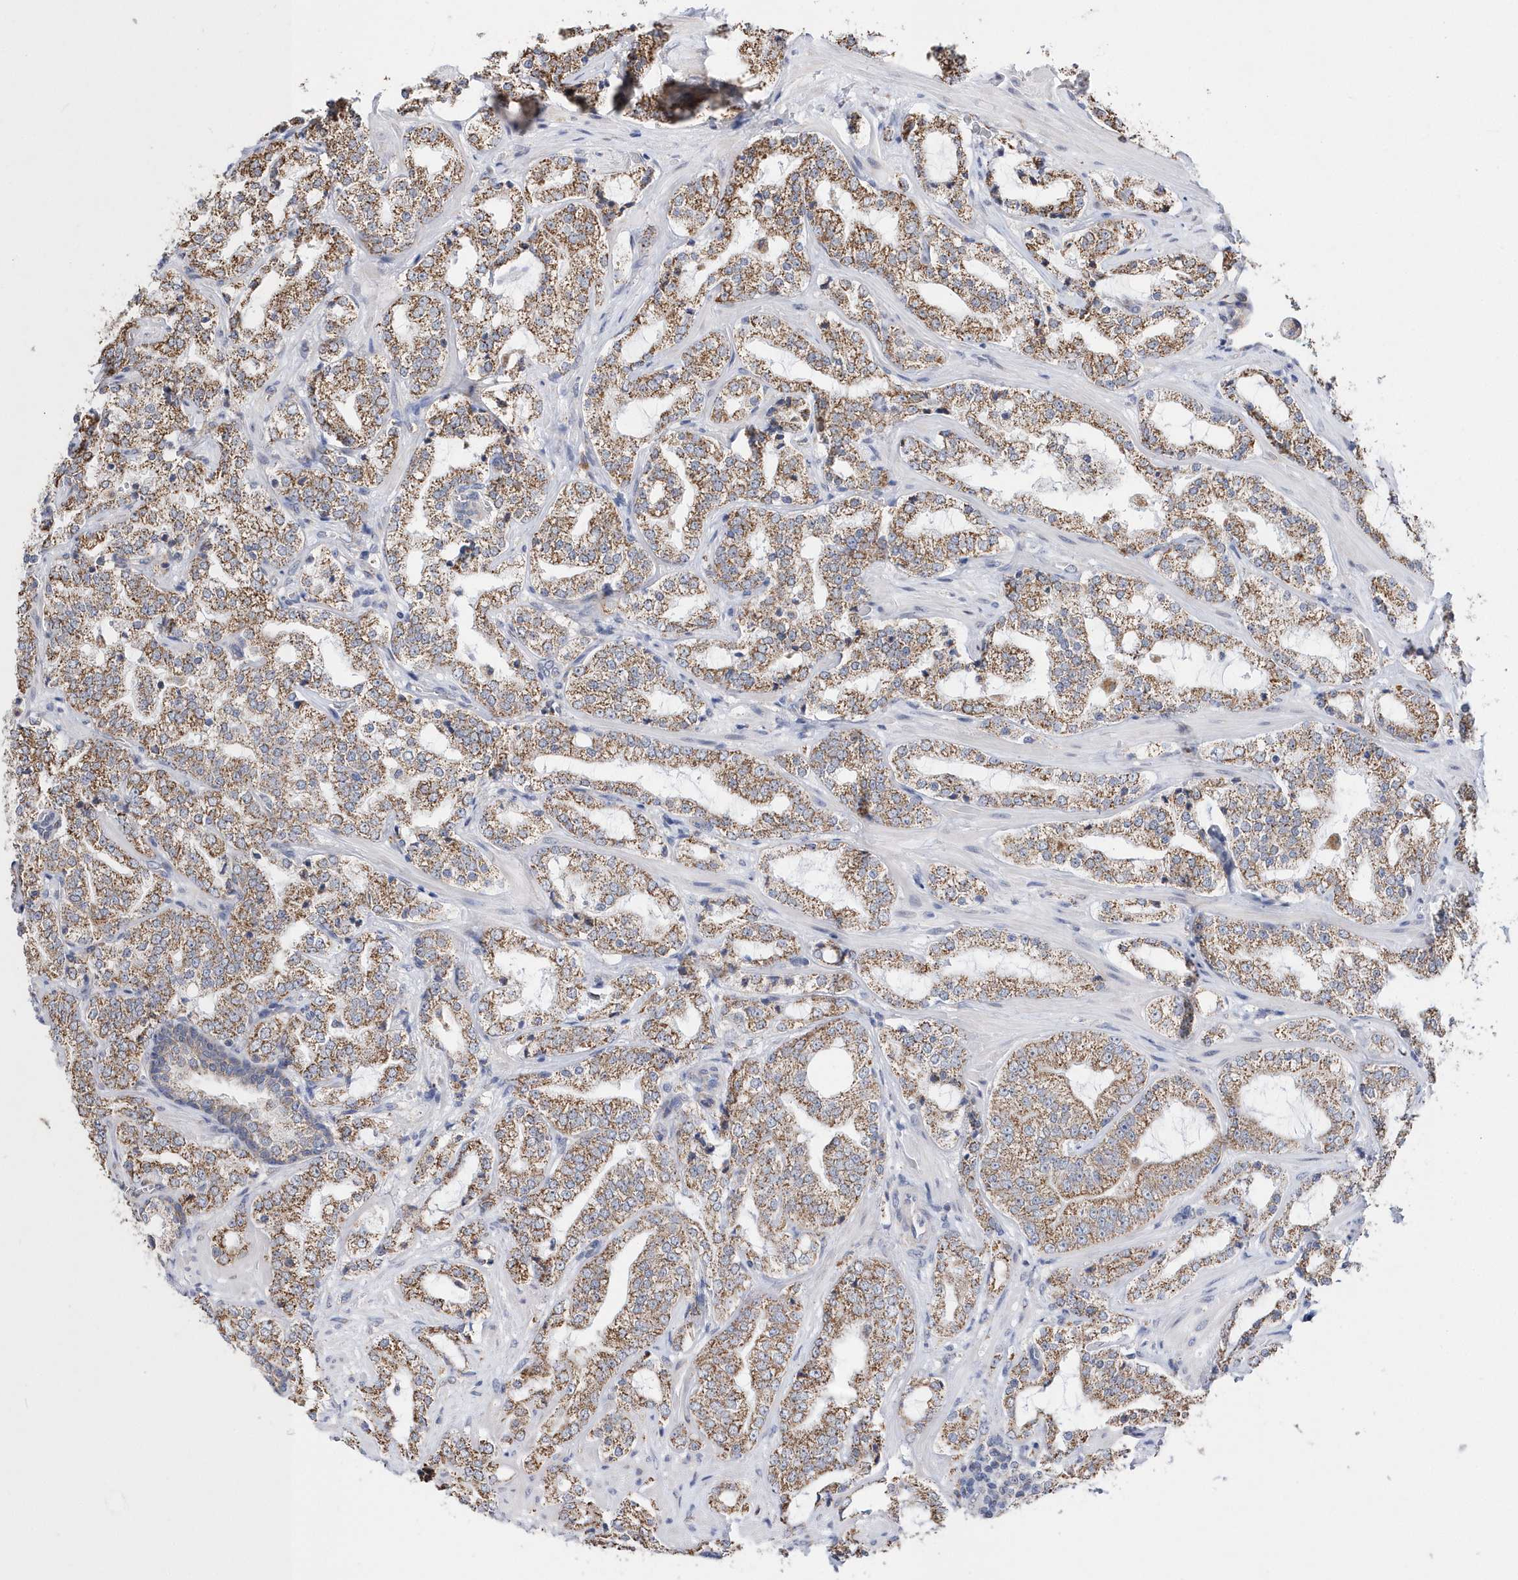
{"staining": {"intensity": "strong", "quantity": ">75%", "location": "cytoplasmic/membranous"}, "tissue": "prostate cancer", "cell_type": "Tumor cells", "image_type": "cancer", "snomed": [{"axis": "morphology", "description": "Adenocarcinoma, High grade"}, {"axis": "topography", "description": "Prostate"}], "caption": "IHC (DAB (3,3'-diaminobenzidine)) staining of human prostate cancer displays strong cytoplasmic/membranous protein positivity in approximately >75% of tumor cells.", "gene": "SPATA5", "patient": {"sex": "male", "age": 64}}